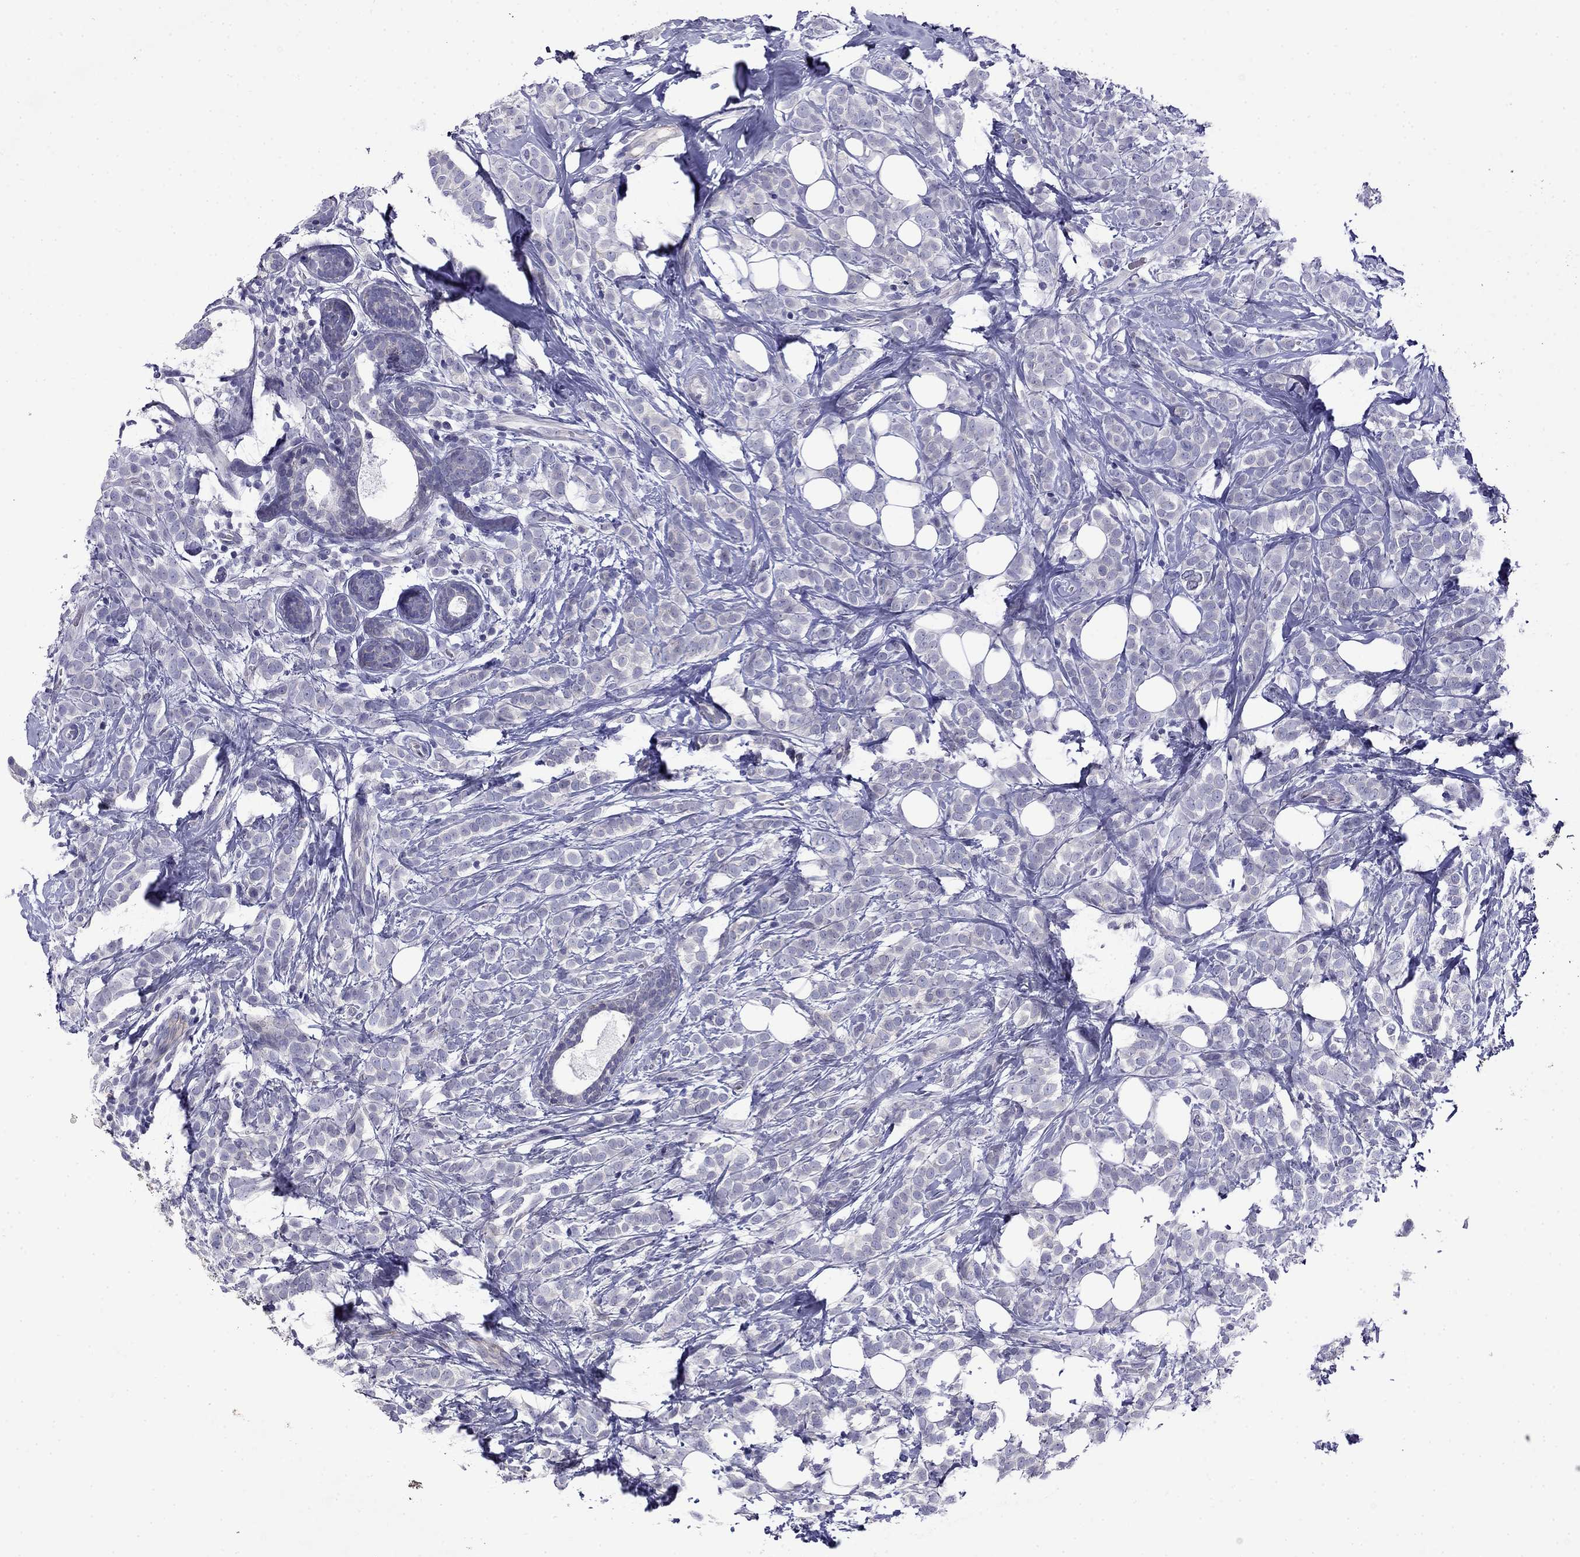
{"staining": {"intensity": "negative", "quantity": "none", "location": "none"}, "tissue": "breast cancer", "cell_type": "Tumor cells", "image_type": "cancer", "snomed": [{"axis": "morphology", "description": "Lobular carcinoma"}, {"axis": "topography", "description": "Breast"}], "caption": "This image is of breast cancer (lobular carcinoma) stained with IHC to label a protein in brown with the nuclei are counter-stained blue. There is no expression in tumor cells.", "gene": "PRR18", "patient": {"sex": "female", "age": 49}}